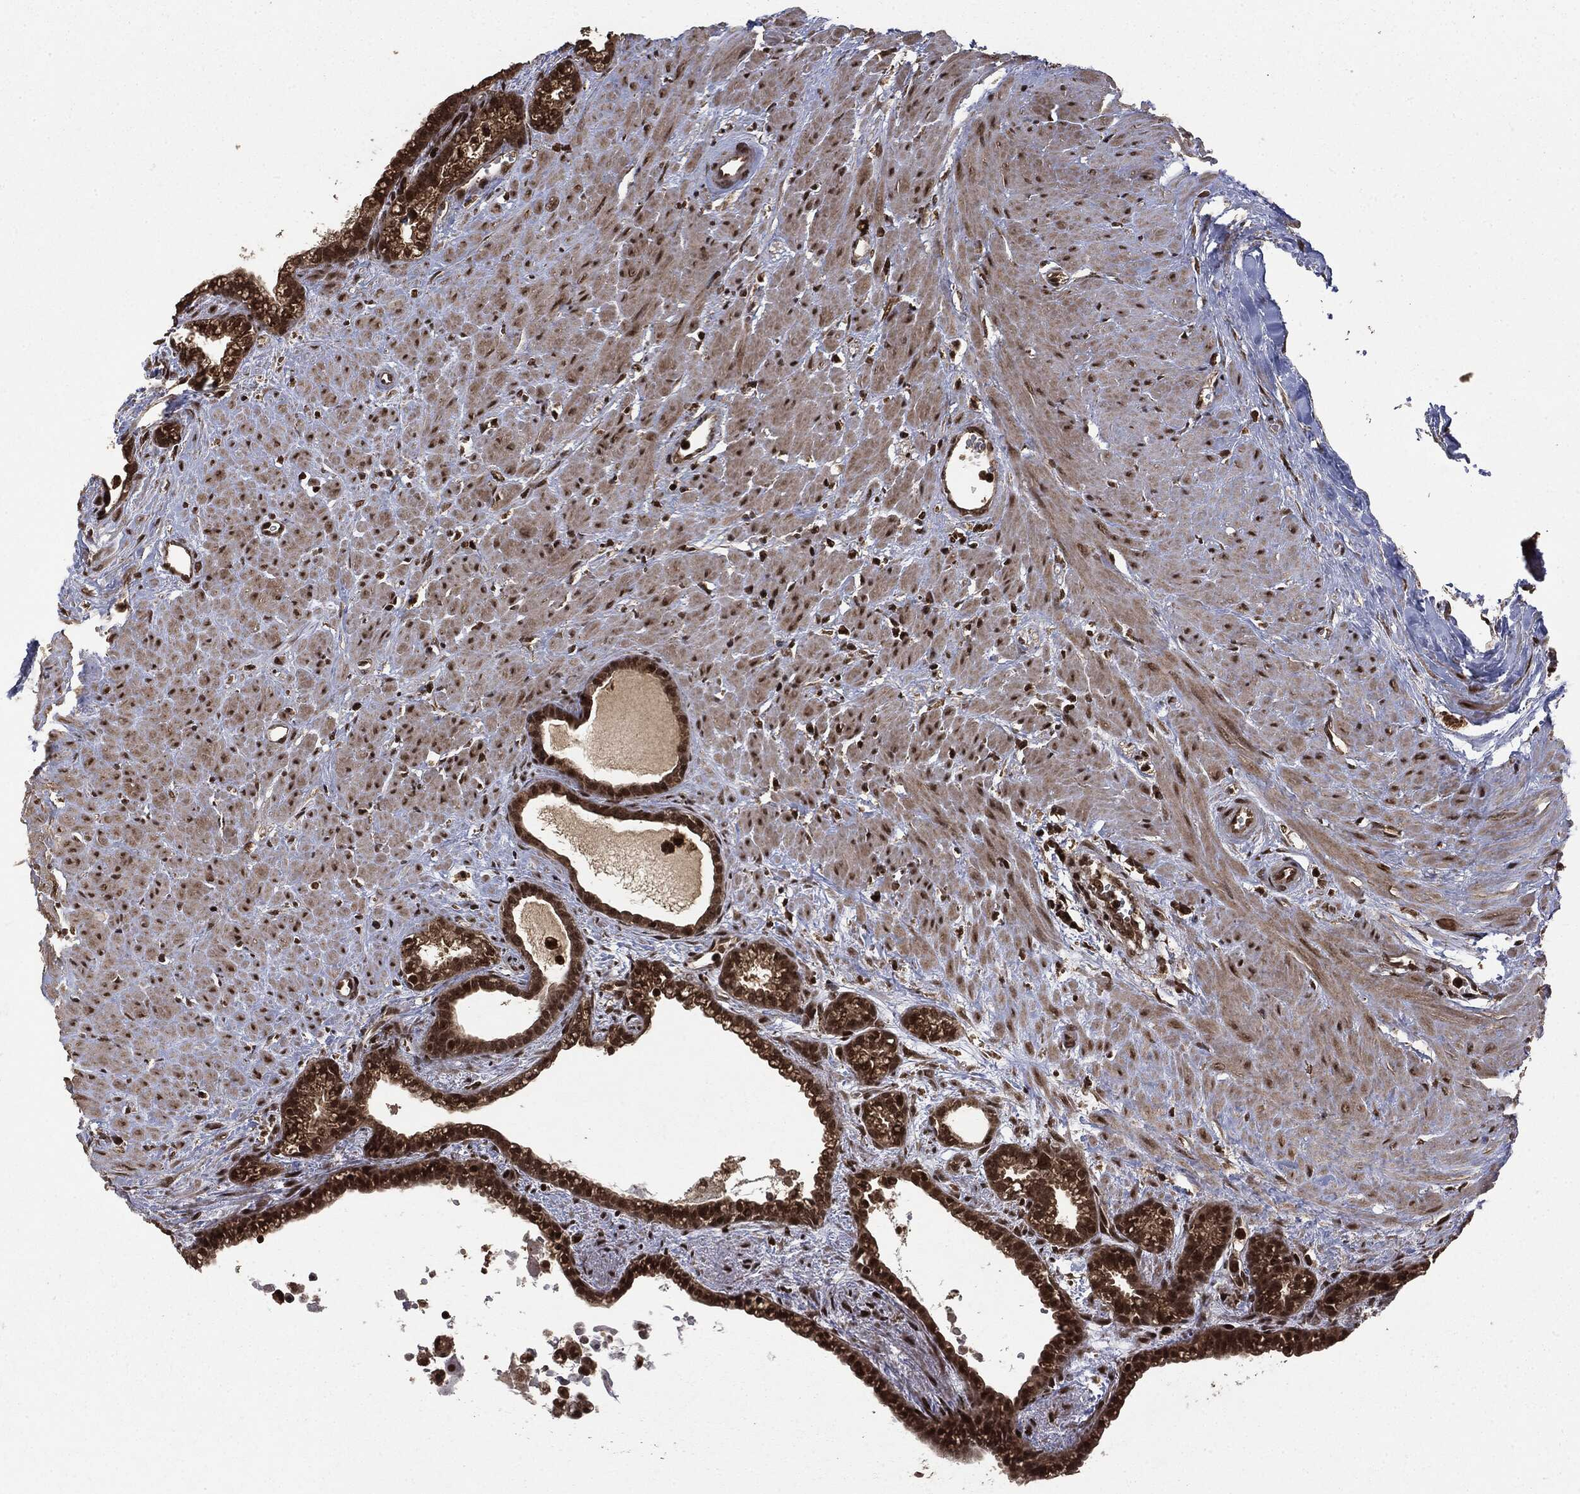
{"staining": {"intensity": "strong", "quantity": ">75%", "location": "cytoplasmic/membranous,nuclear"}, "tissue": "seminal vesicle", "cell_type": "Glandular cells", "image_type": "normal", "snomed": [{"axis": "morphology", "description": "Normal tissue, NOS"}, {"axis": "morphology", "description": "Urothelial carcinoma, NOS"}, {"axis": "topography", "description": "Urinary bladder"}, {"axis": "topography", "description": "Seminal veicle"}], "caption": "Immunohistochemical staining of unremarkable human seminal vesicle exhibits strong cytoplasmic/membranous,nuclear protein positivity in about >75% of glandular cells.", "gene": "CTDP1", "patient": {"sex": "male", "age": 76}}